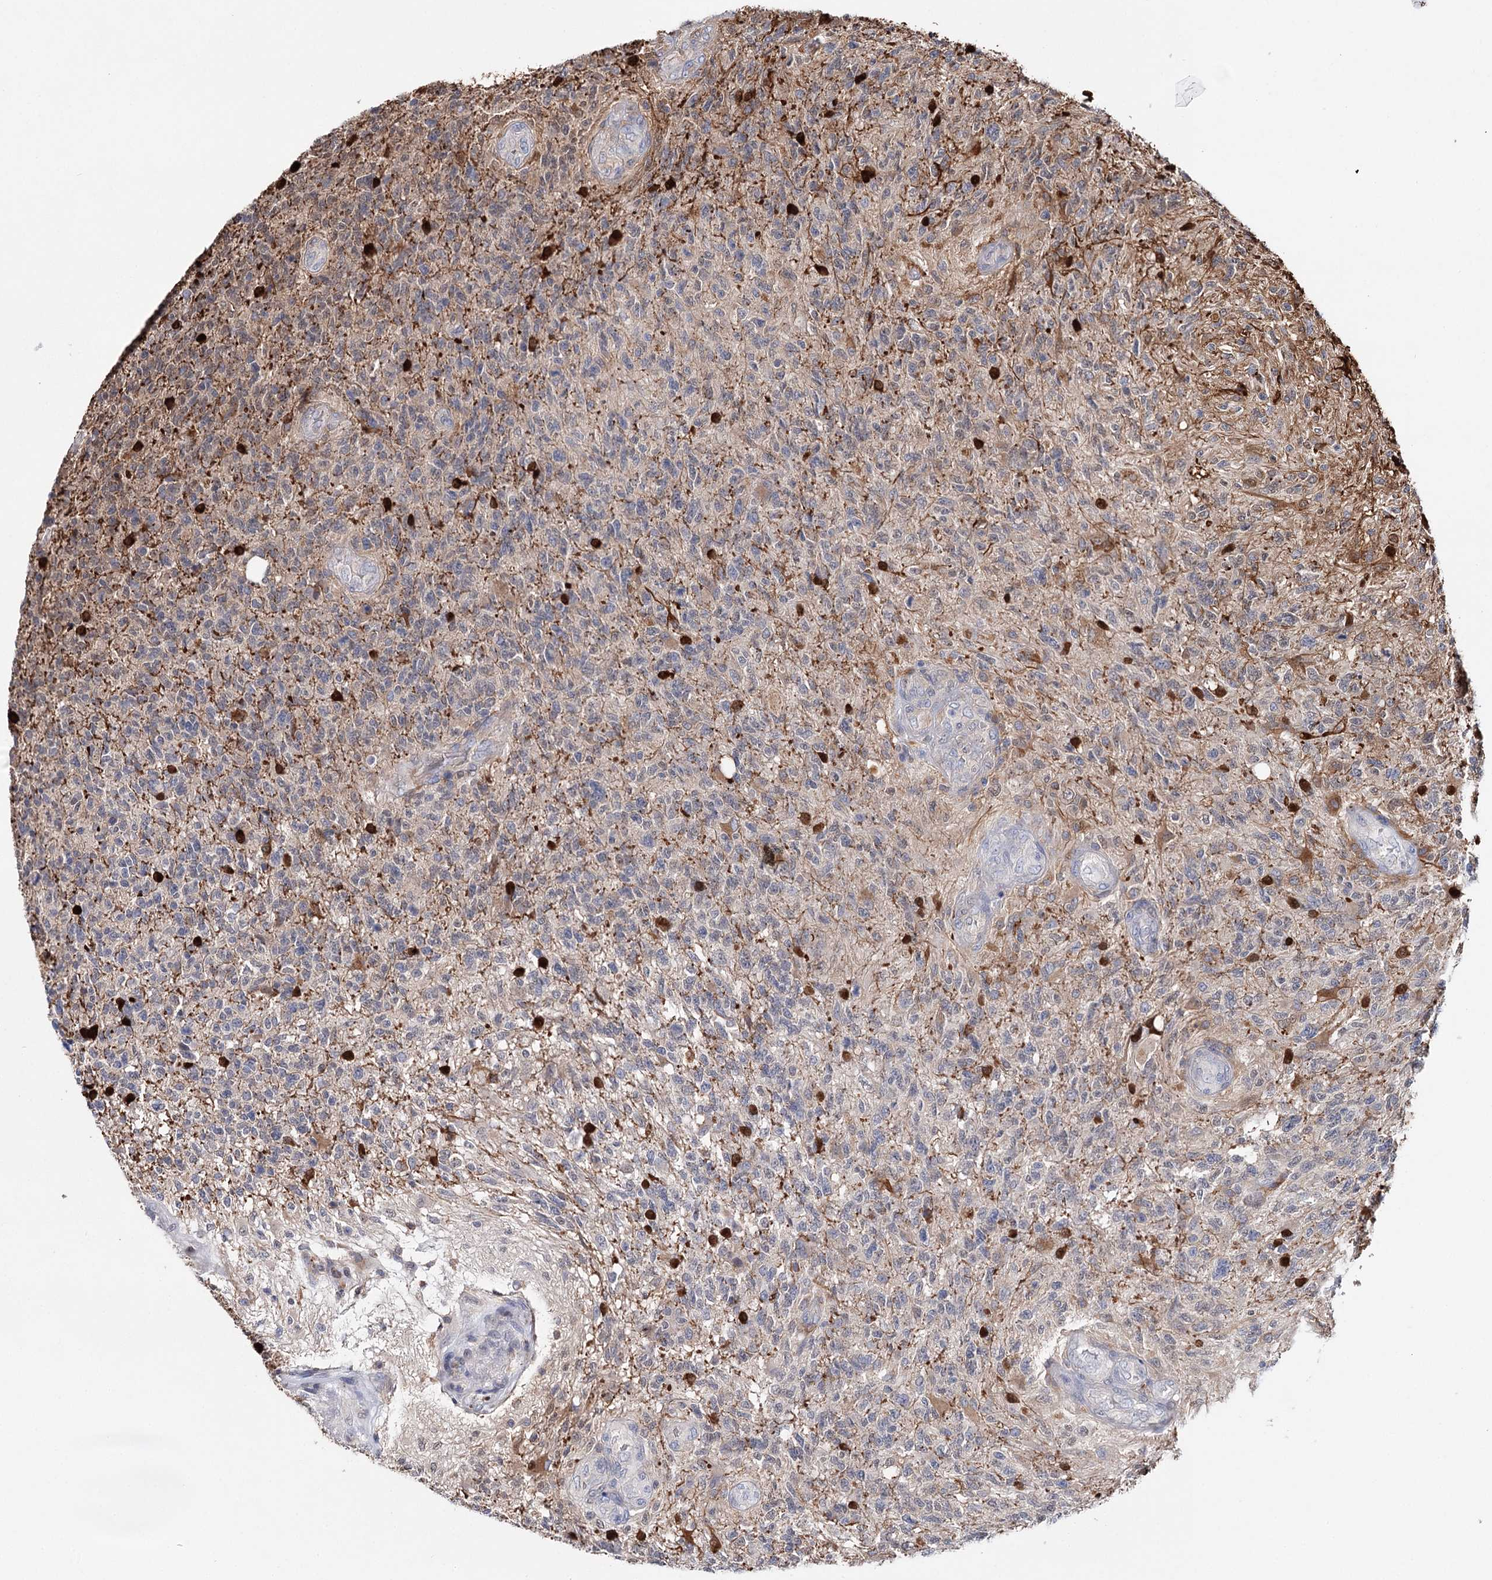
{"staining": {"intensity": "negative", "quantity": "none", "location": "none"}, "tissue": "glioma", "cell_type": "Tumor cells", "image_type": "cancer", "snomed": [{"axis": "morphology", "description": "Glioma, malignant, High grade"}, {"axis": "topography", "description": "Brain"}], "caption": "Immunohistochemical staining of human glioma reveals no significant expression in tumor cells.", "gene": "CFAP46", "patient": {"sex": "male", "age": 56}}